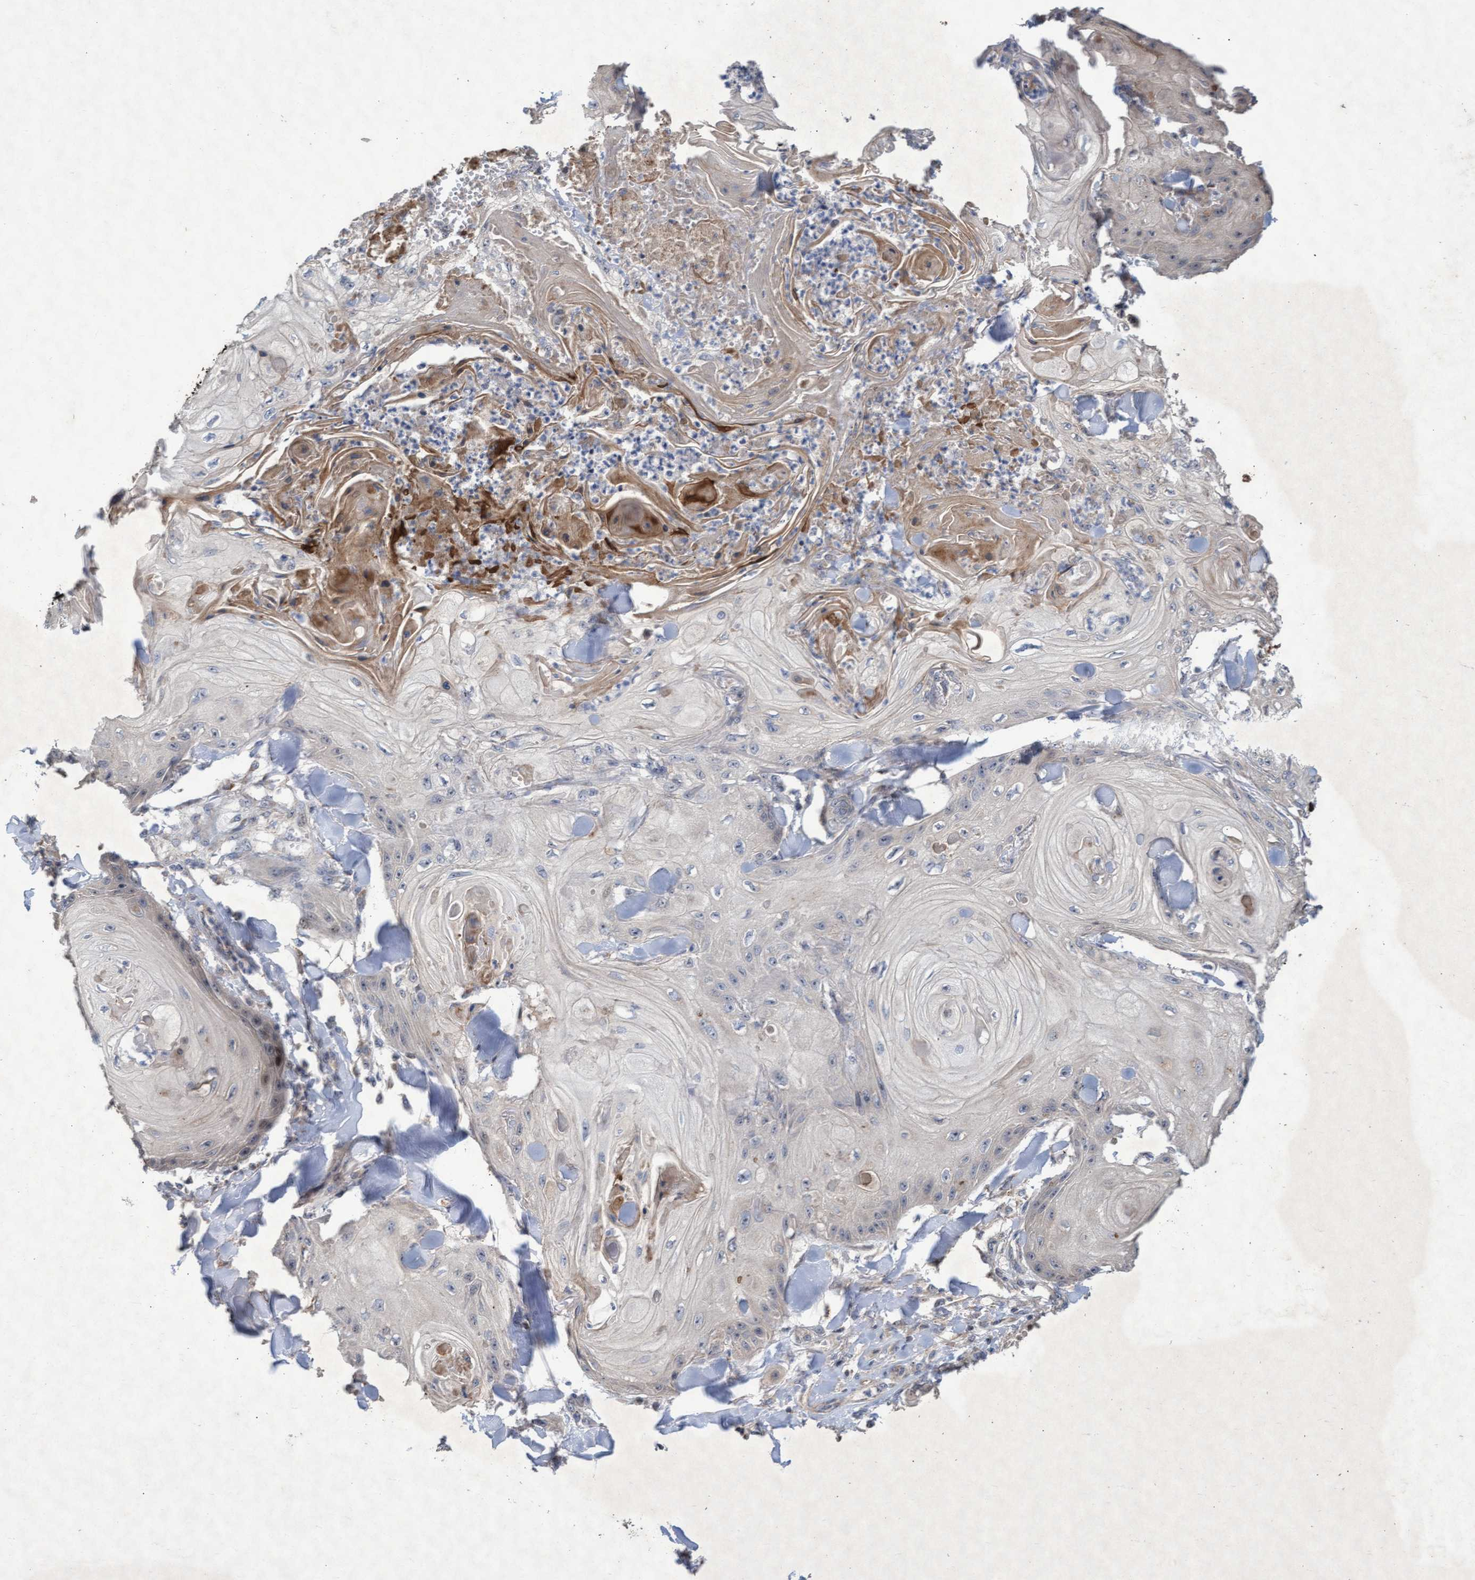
{"staining": {"intensity": "negative", "quantity": "none", "location": "none"}, "tissue": "skin cancer", "cell_type": "Tumor cells", "image_type": "cancer", "snomed": [{"axis": "morphology", "description": "Squamous cell carcinoma, NOS"}, {"axis": "topography", "description": "Skin"}], "caption": "A micrograph of squamous cell carcinoma (skin) stained for a protein shows no brown staining in tumor cells. (Stains: DAB immunohistochemistry (IHC) with hematoxylin counter stain, Microscopy: brightfield microscopy at high magnification).", "gene": "ABCF2", "patient": {"sex": "male", "age": 74}}